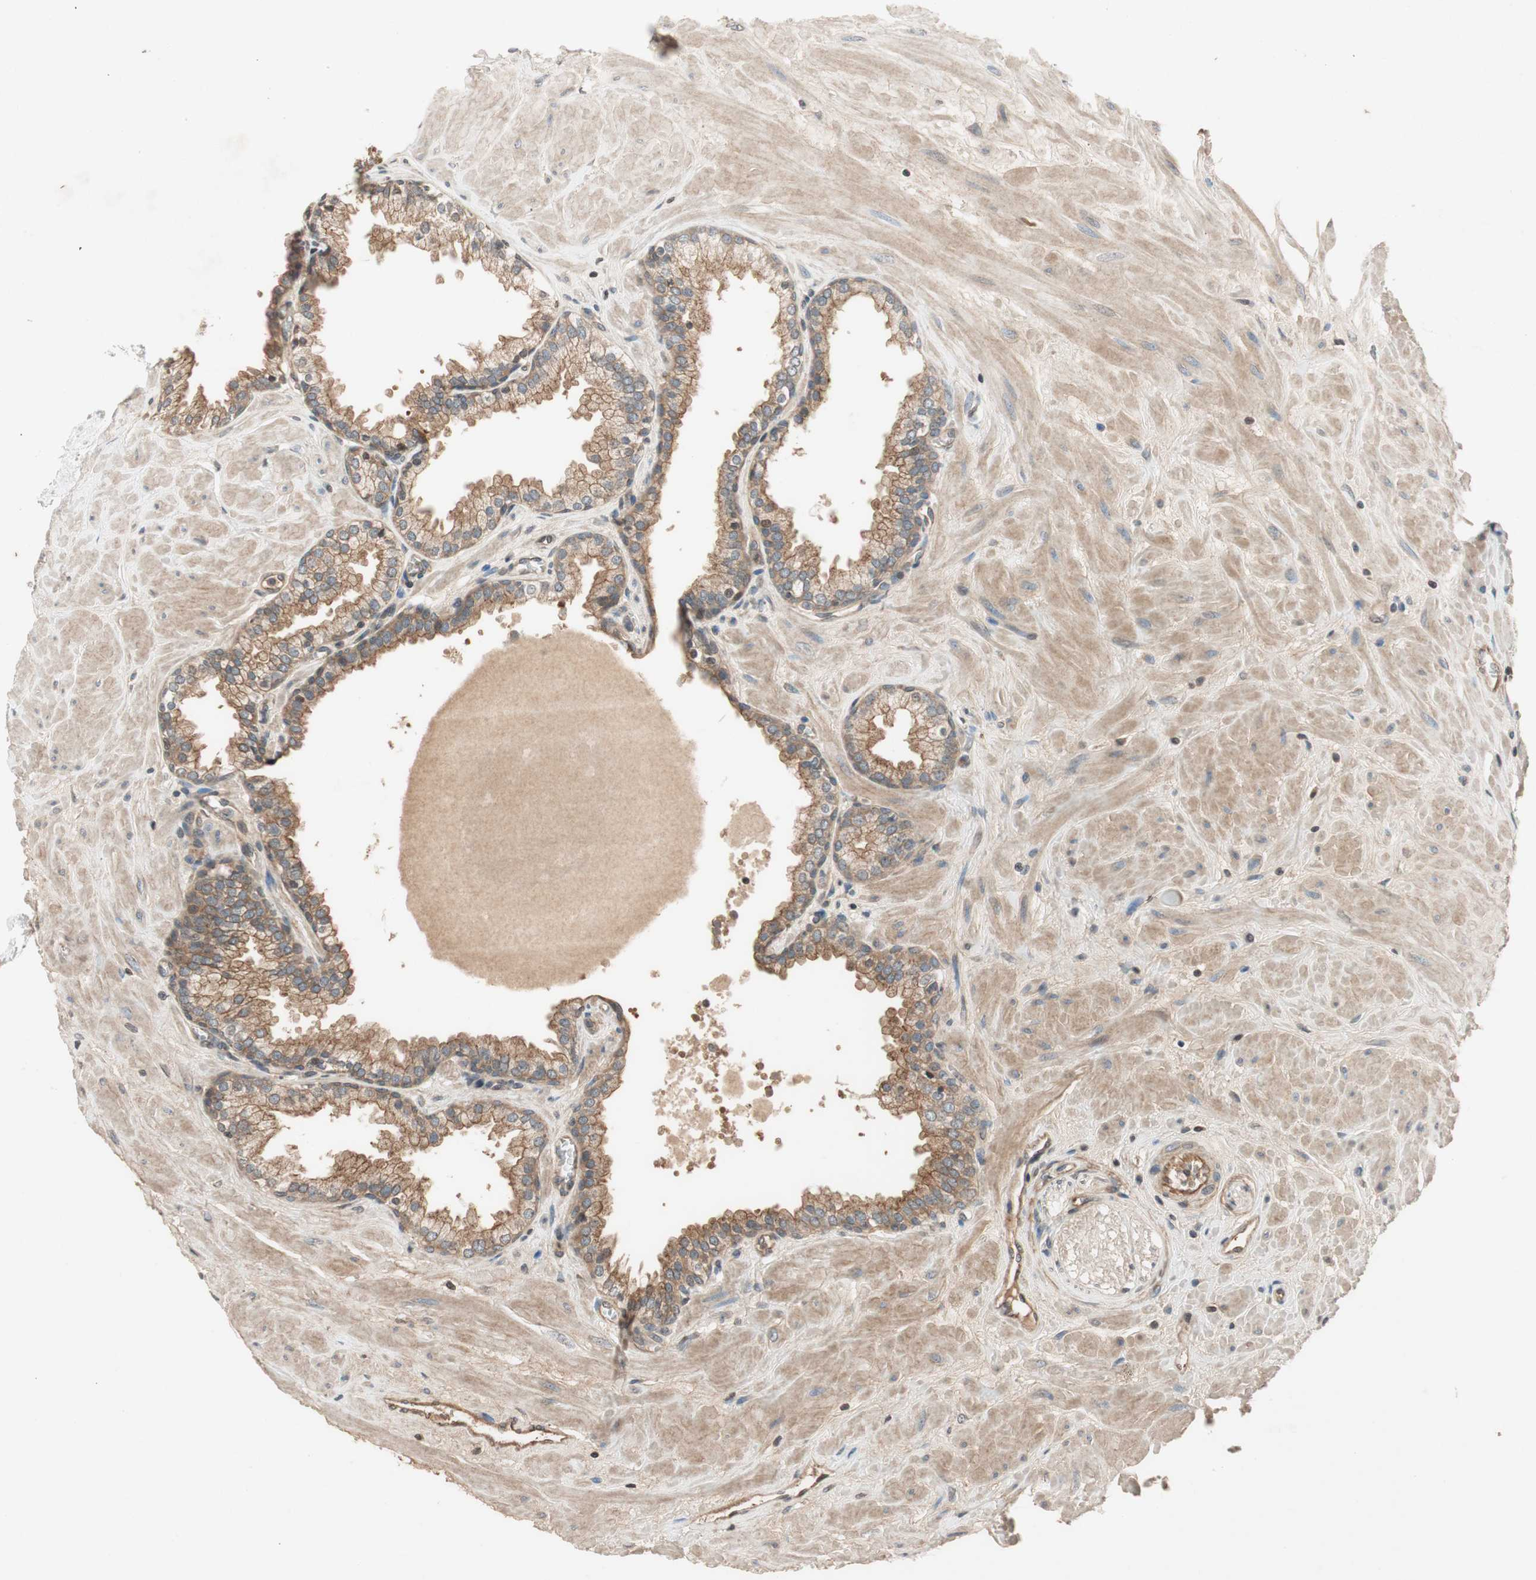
{"staining": {"intensity": "moderate", "quantity": "25%-75%", "location": "cytoplasmic/membranous,nuclear"}, "tissue": "prostate", "cell_type": "Glandular cells", "image_type": "normal", "snomed": [{"axis": "morphology", "description": "Normal tissue, NOS"}, {"axis": "topography", "description": "Prostate"}], "caption": "High-magnification brightfield microscopy of normal prostate stained with DAB (brown) and counterstained with hematoxylin (blue). glandular cells exhibit moderate cytoplasmic/membranous,nuclear staining is identified in about25%-75% of cells. (brown staining indicates protein expression, while blue staining denotes nuclei).", "gene": "GCLM", "patient": {"sex": "male", "age": 51}}